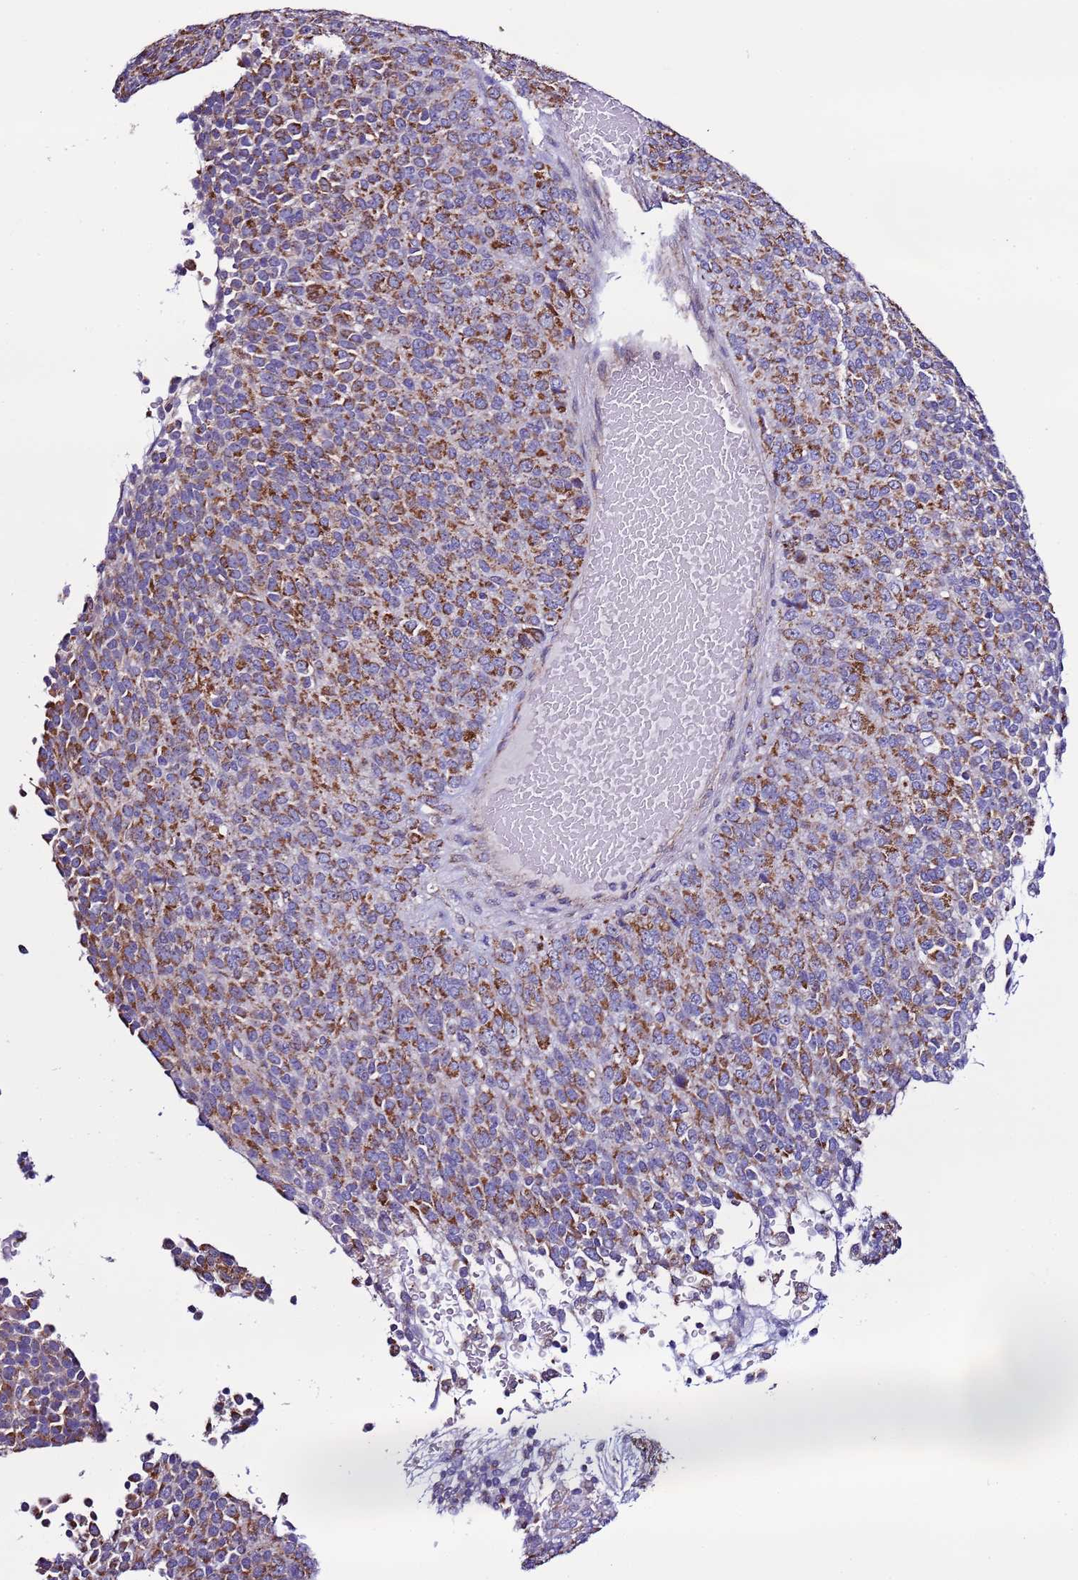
{"staining": {"intensity": "moderate", "quantity": ">75%", "location": "cytoplasmic/membranous"}, "tissue": "melanoma", "cell_type": "Tumor cells", "image_type": "cancer", "snomed": [{"axis": "morphology", "description": "Malignant melanoma, Metastatic site"}, {"axis": "topography", "description": "Brain"}], "caption": "Moderate cytoplasmic/membranous protein staining is identified in about >75% of tumor cells in melanoma. (DAB (3,3'-diaminobenzidine) IHC with brightfield microscopy, high magnification).", "gene": "UEVLD", "patient": {"sex": "female", "age": 56}}